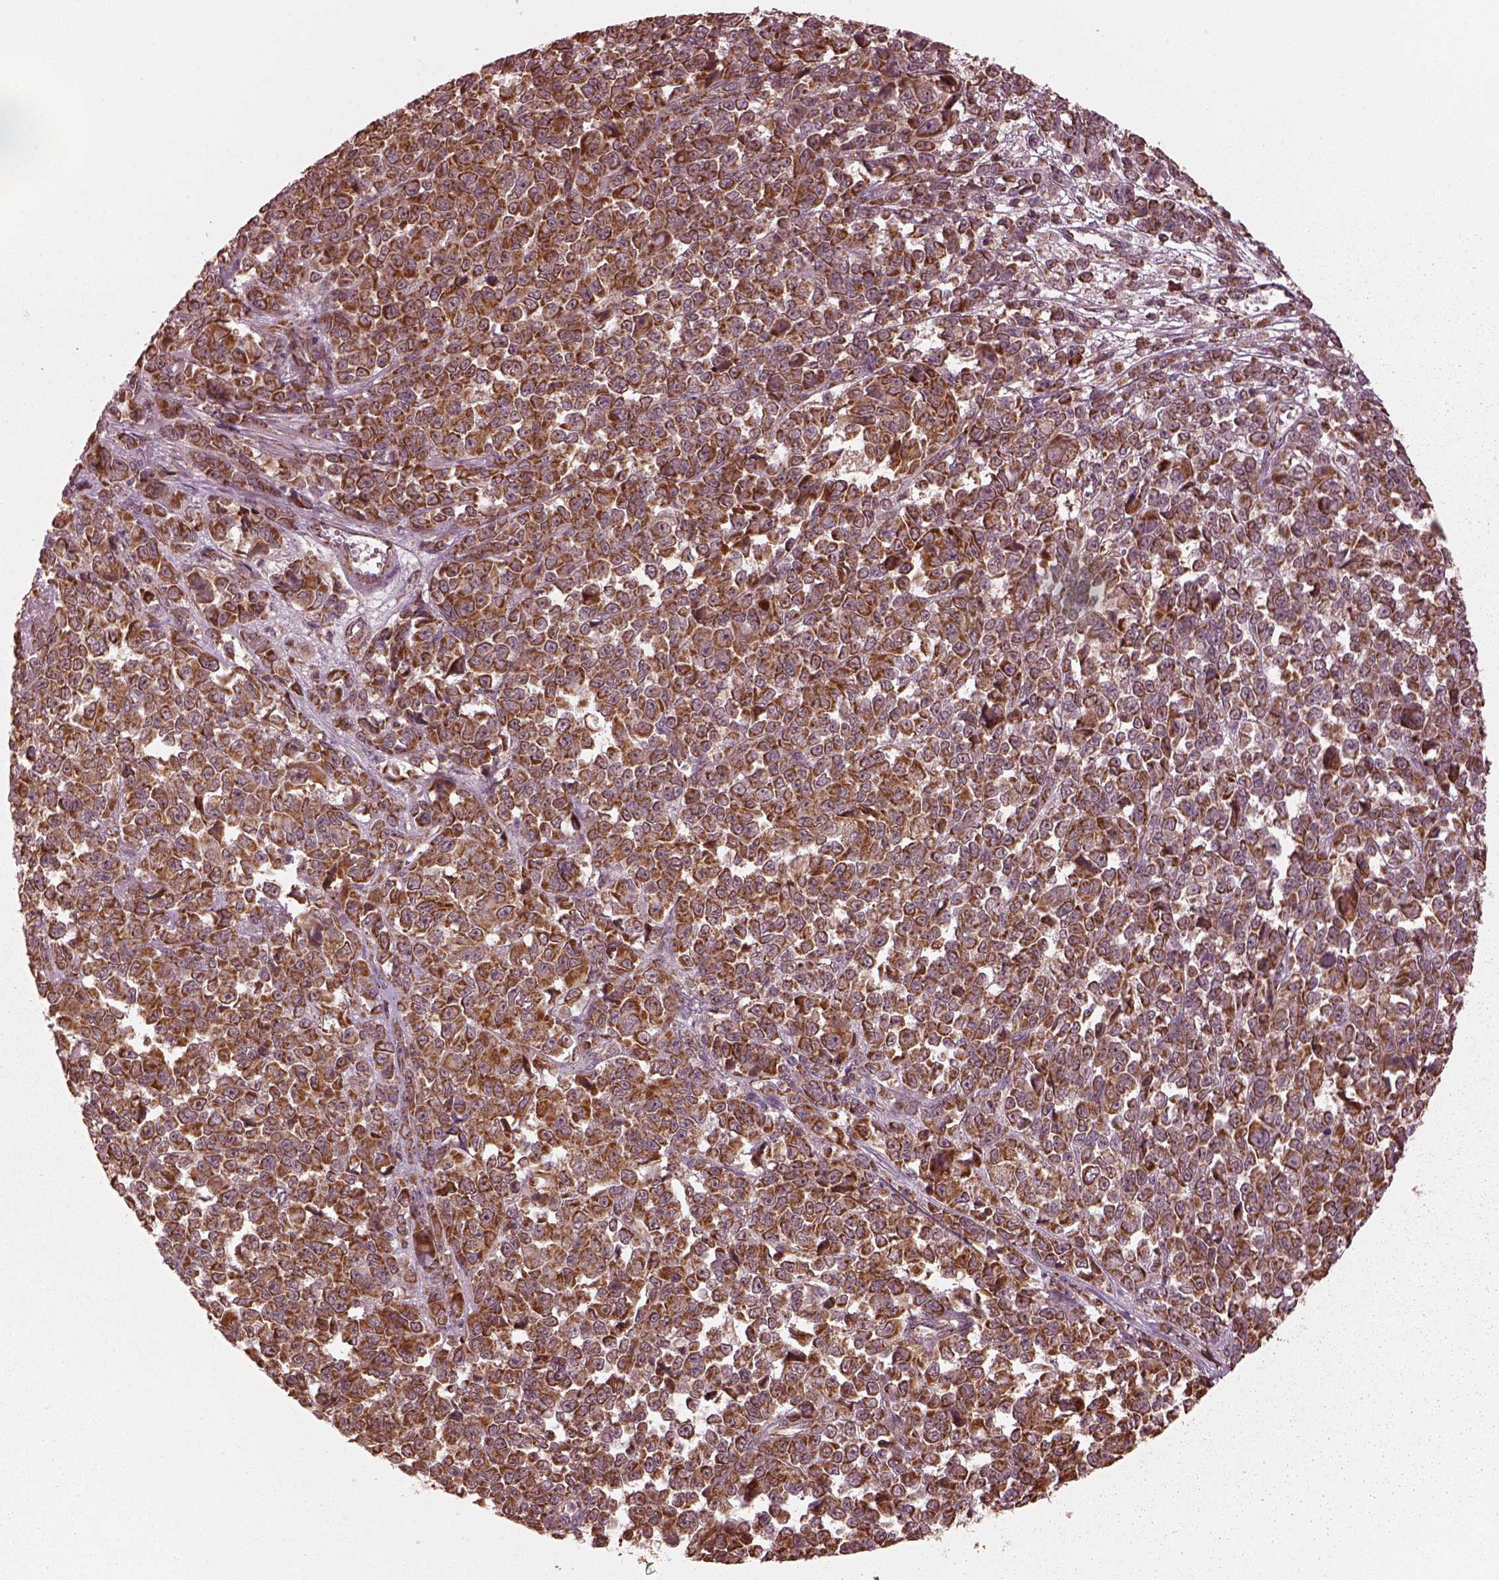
{"staining": {"intensity": "strong", "quantity": ">75%", "location": "cytoplasmic/membranous"}, "tissue": "melanoma", "cell_type": "Tumor cells", "image_type": "cancer", "snomed": [{"axis": "morphology", "description": "Malignant melanoma, NOS"}, {"axis": "topography", "description": "Skin"}], "caption": "Protein staining demonstrates strong cytoplasmic/membranous positivity in approximately >75% of tumor cells in malignant melanoma. The protein is stained brown, and the nuclei are stained in blue (DAB (3,3'-diaminobenzidine) IHC with brightfield microscopy, high magnification).", "gene": "NDUFB10", "patient": {"sex": "female", "age": 95}}